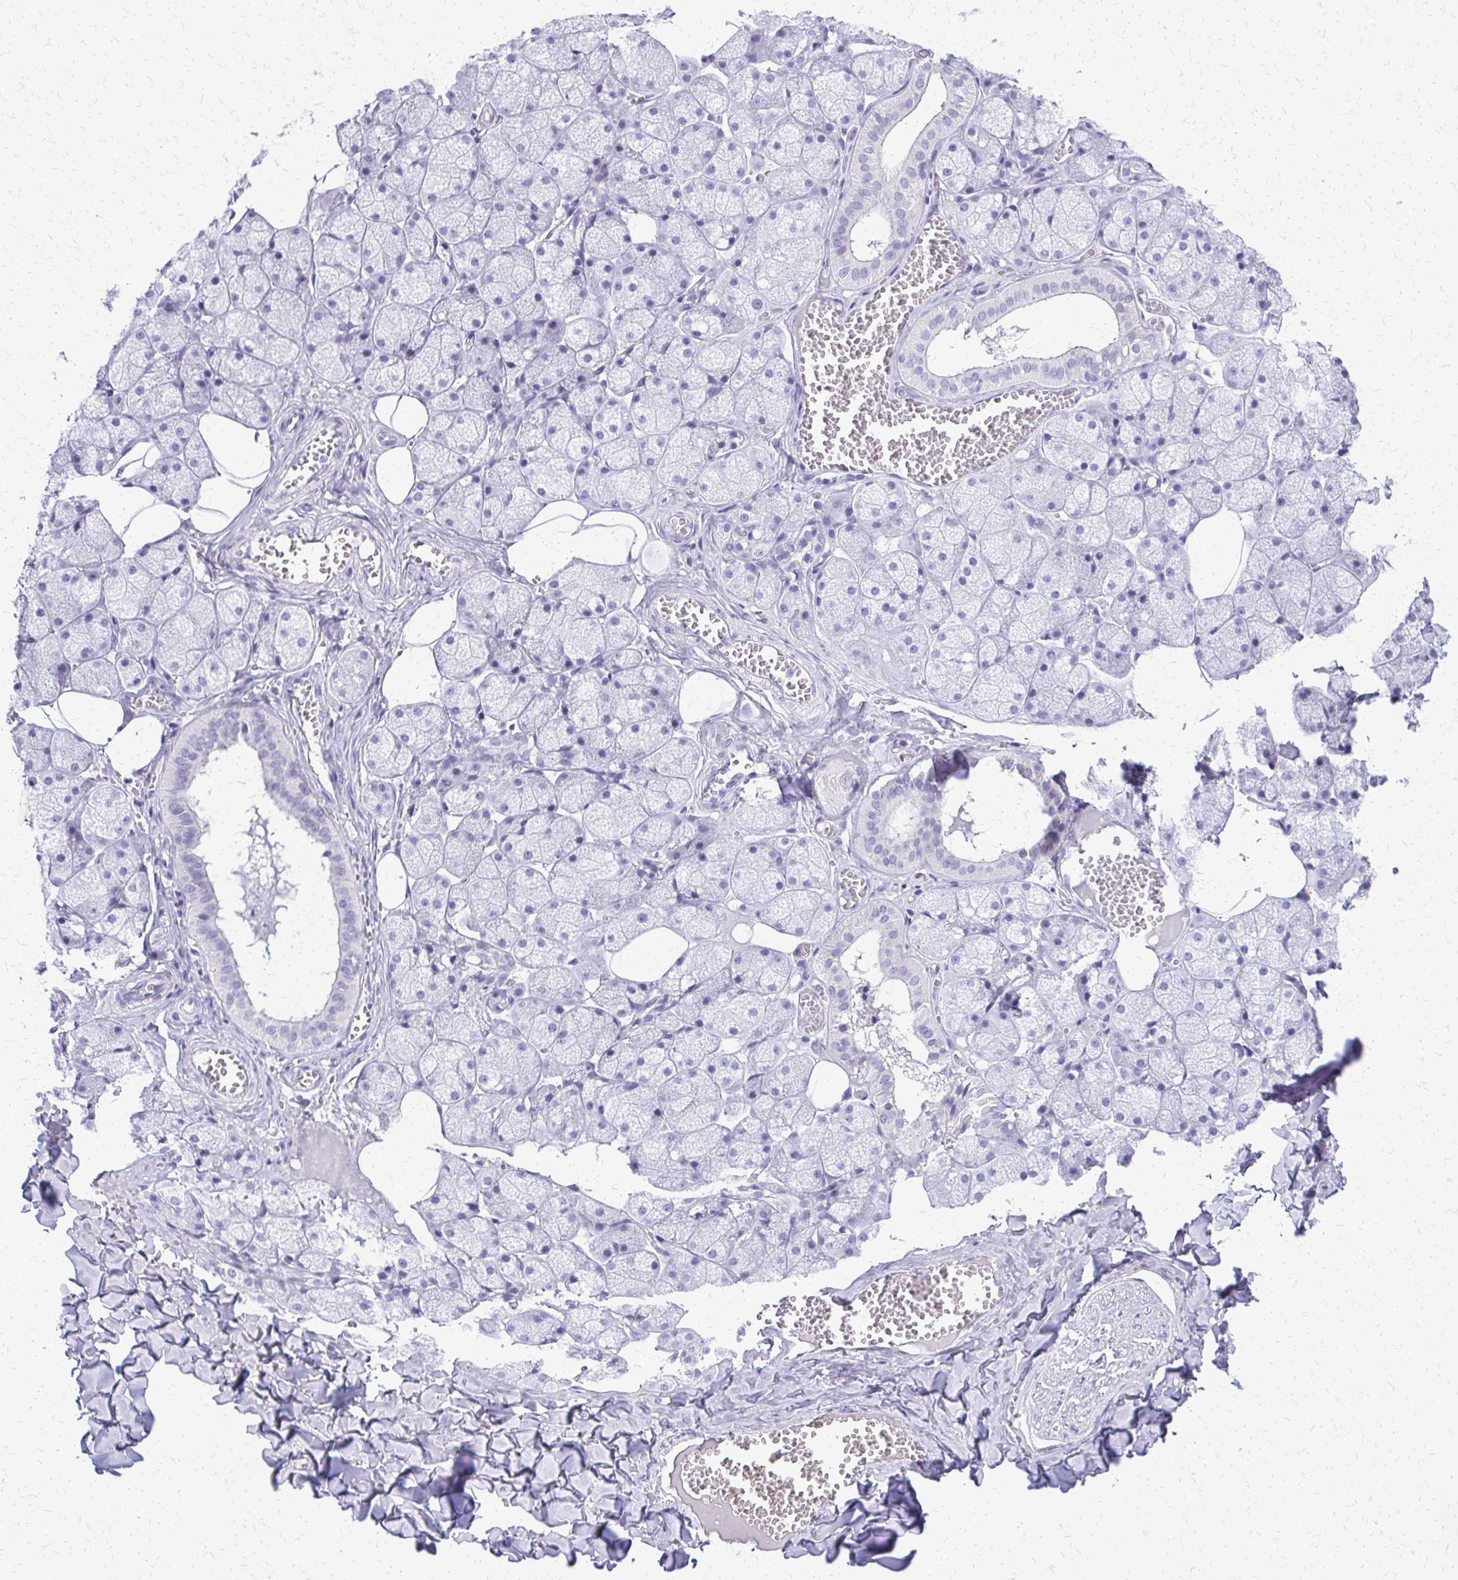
{"staining": {"intensity": "negative", "quantity": "none", "location": "none"}, "tissue": "salivary gland", "cell_type": "Glandular cells", "image_type": "normal", "snomed": [{"axis": "morphology", "description": "Normal tissue, NOS"}, {"axis": "topography", "description": "Salivary gland"}, {"axis": "topography", "description": "Peripheral nerve tissue"}], "caption": "Immunohistochemical staining of normal salivary gland reveals no significant expression in glandular cells.", "gene": "FAM162B", "patient": {"sex": "male", "age": 38}}